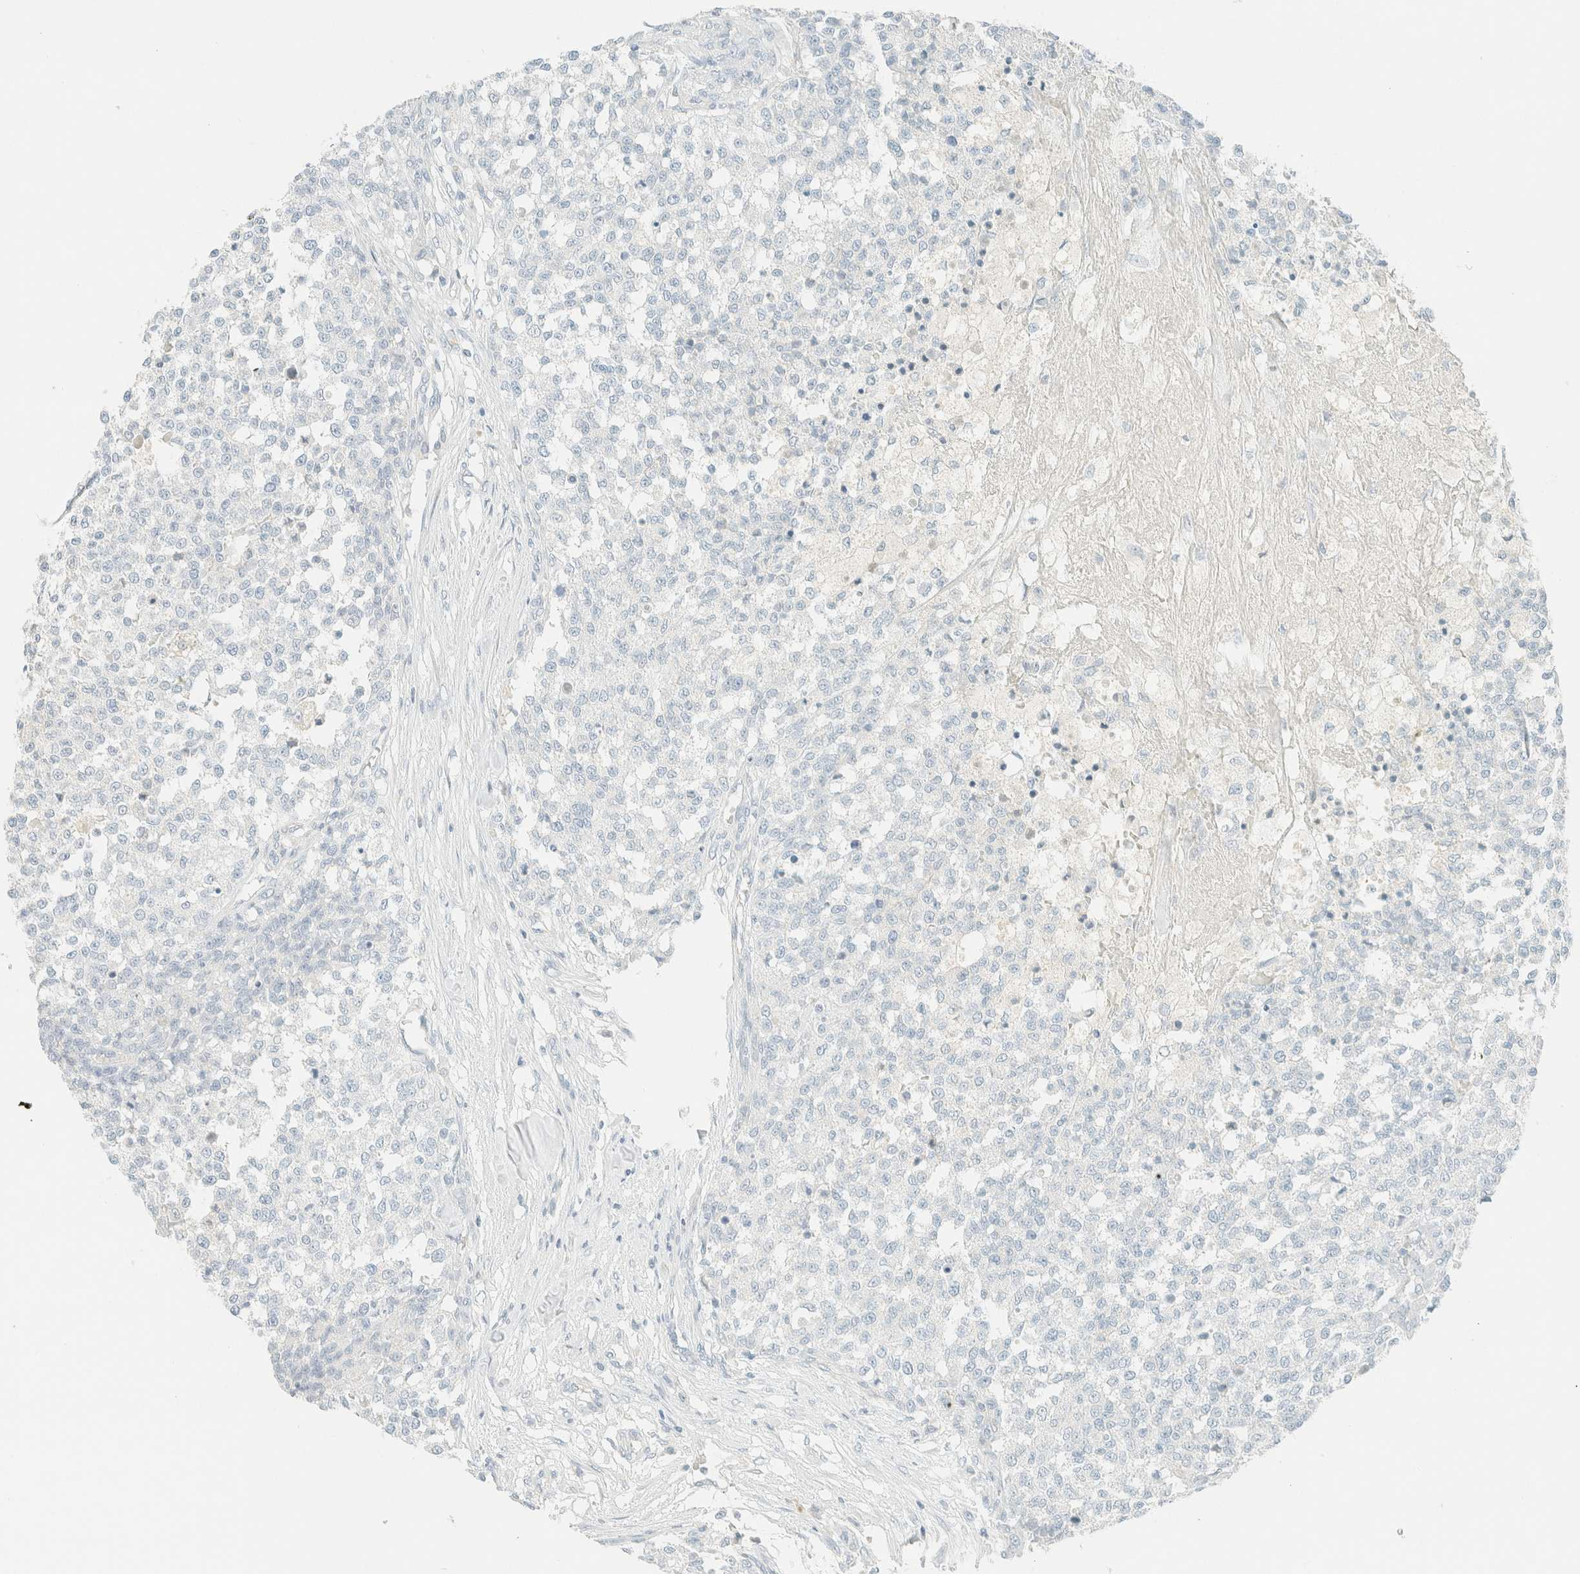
{"staining": {"intensity": "negative", "quantity": "none", "location": "none"}, "tissue": "testis cancer", "cell_type": "Tumor cells", "image_type": "cancer", "snomed": [{"axis": "morphology", "description": "Seminoma, NOS"}, {"axis": "topography", "description": "Testis"}], "caption": "IHC histopathology image of human seminoma (testis) stained for a protein (brown), which reveals no positivity in tumor cells.", "gene": "GPA33", "patient": {"sex": "male", "age": 59}}